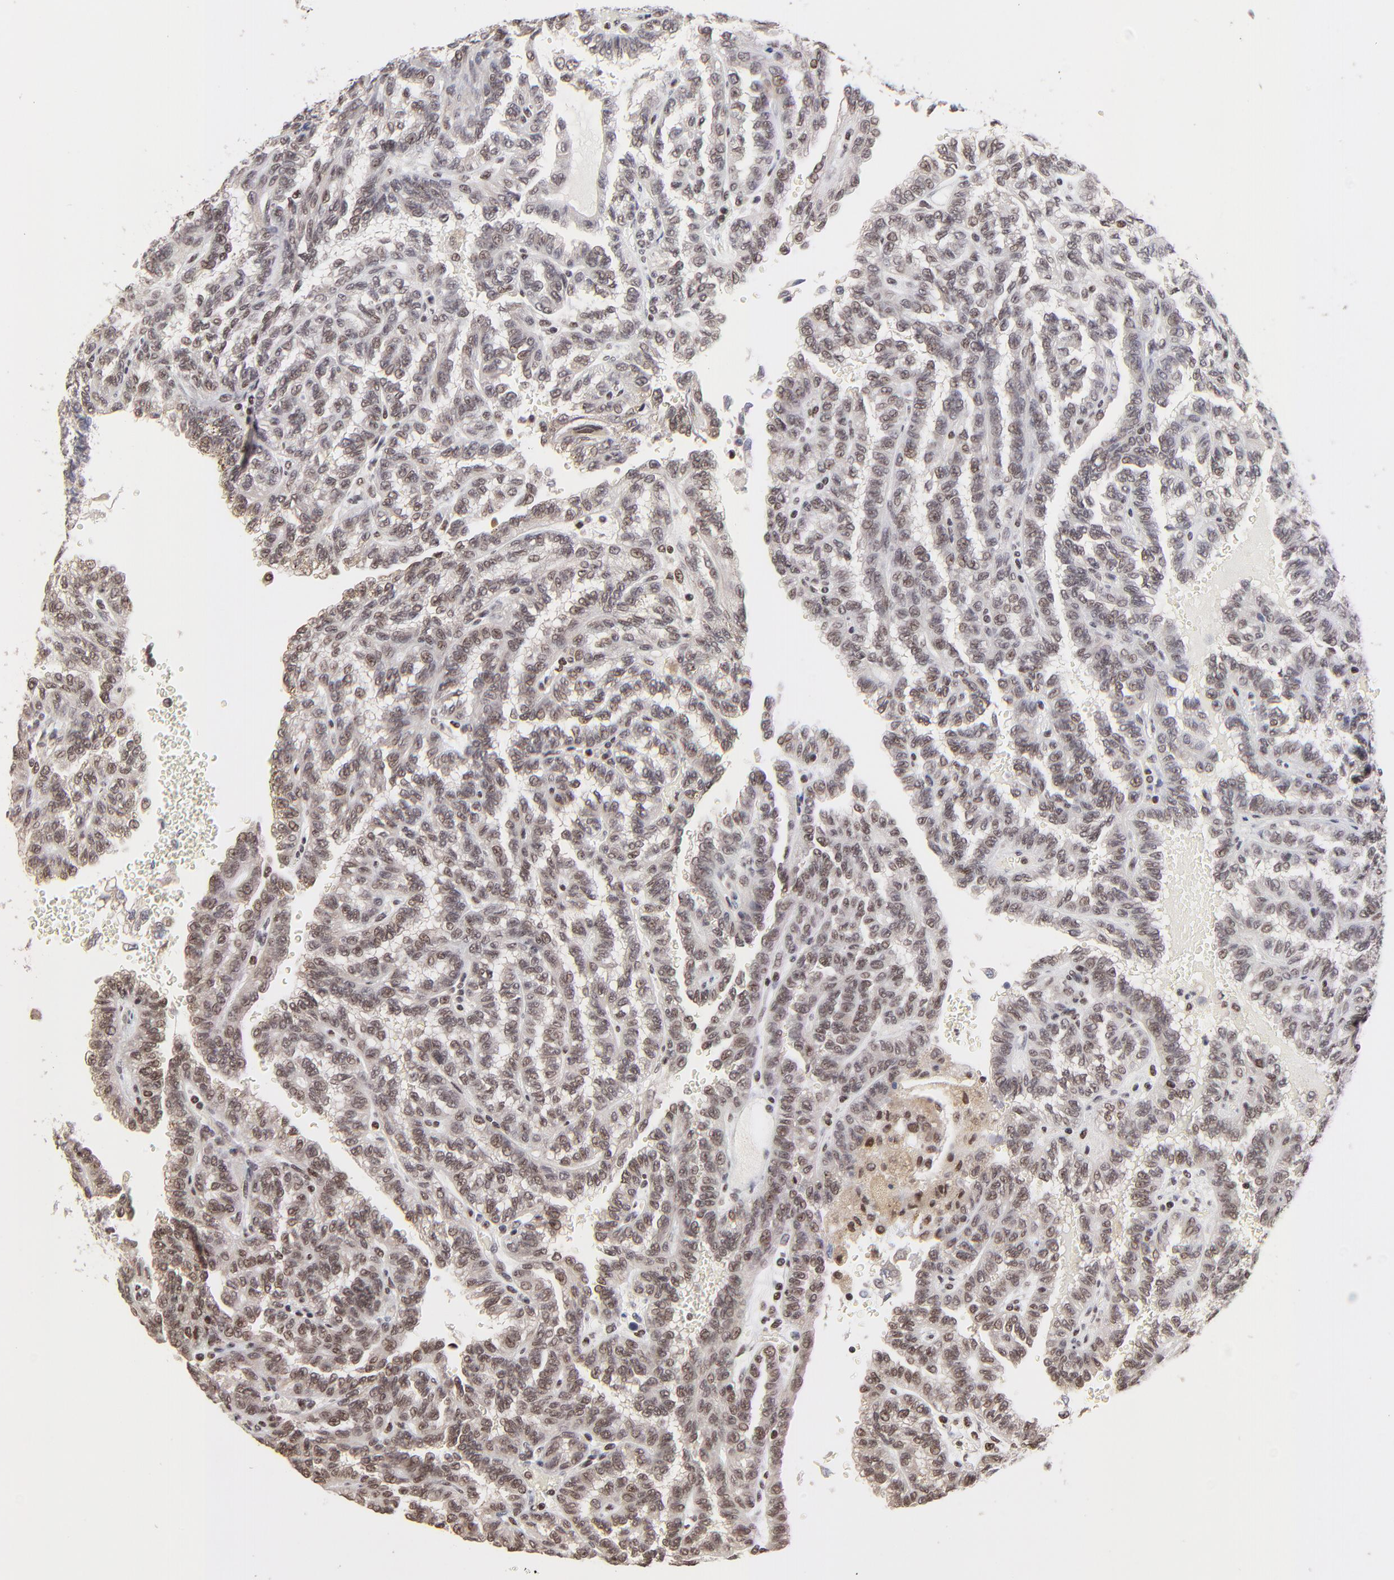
{"staining": {"intensity": "weak", "quantity": ">75%", "location": "nuclear"}, "tissue": "renal cancer", "cell_type": "Tumor cells", "image_type": "cancer", "snomed": [{"axis": "morphology", "description": "Inflammation, NOS"}, {"axis": "morphology", "description": "Adenocarcinoma, NOS"}, {"axis": "topography", "description": "Kidney"}], "caption": "Immunohistochemical staining of renal cancer (adenocarcinoma) demonstrates low levels of weak nuclear protein positivity in approximately >75% of tumor cells.", "gene": "DSN1", "patient": {"sex": "male", "age": 68}}